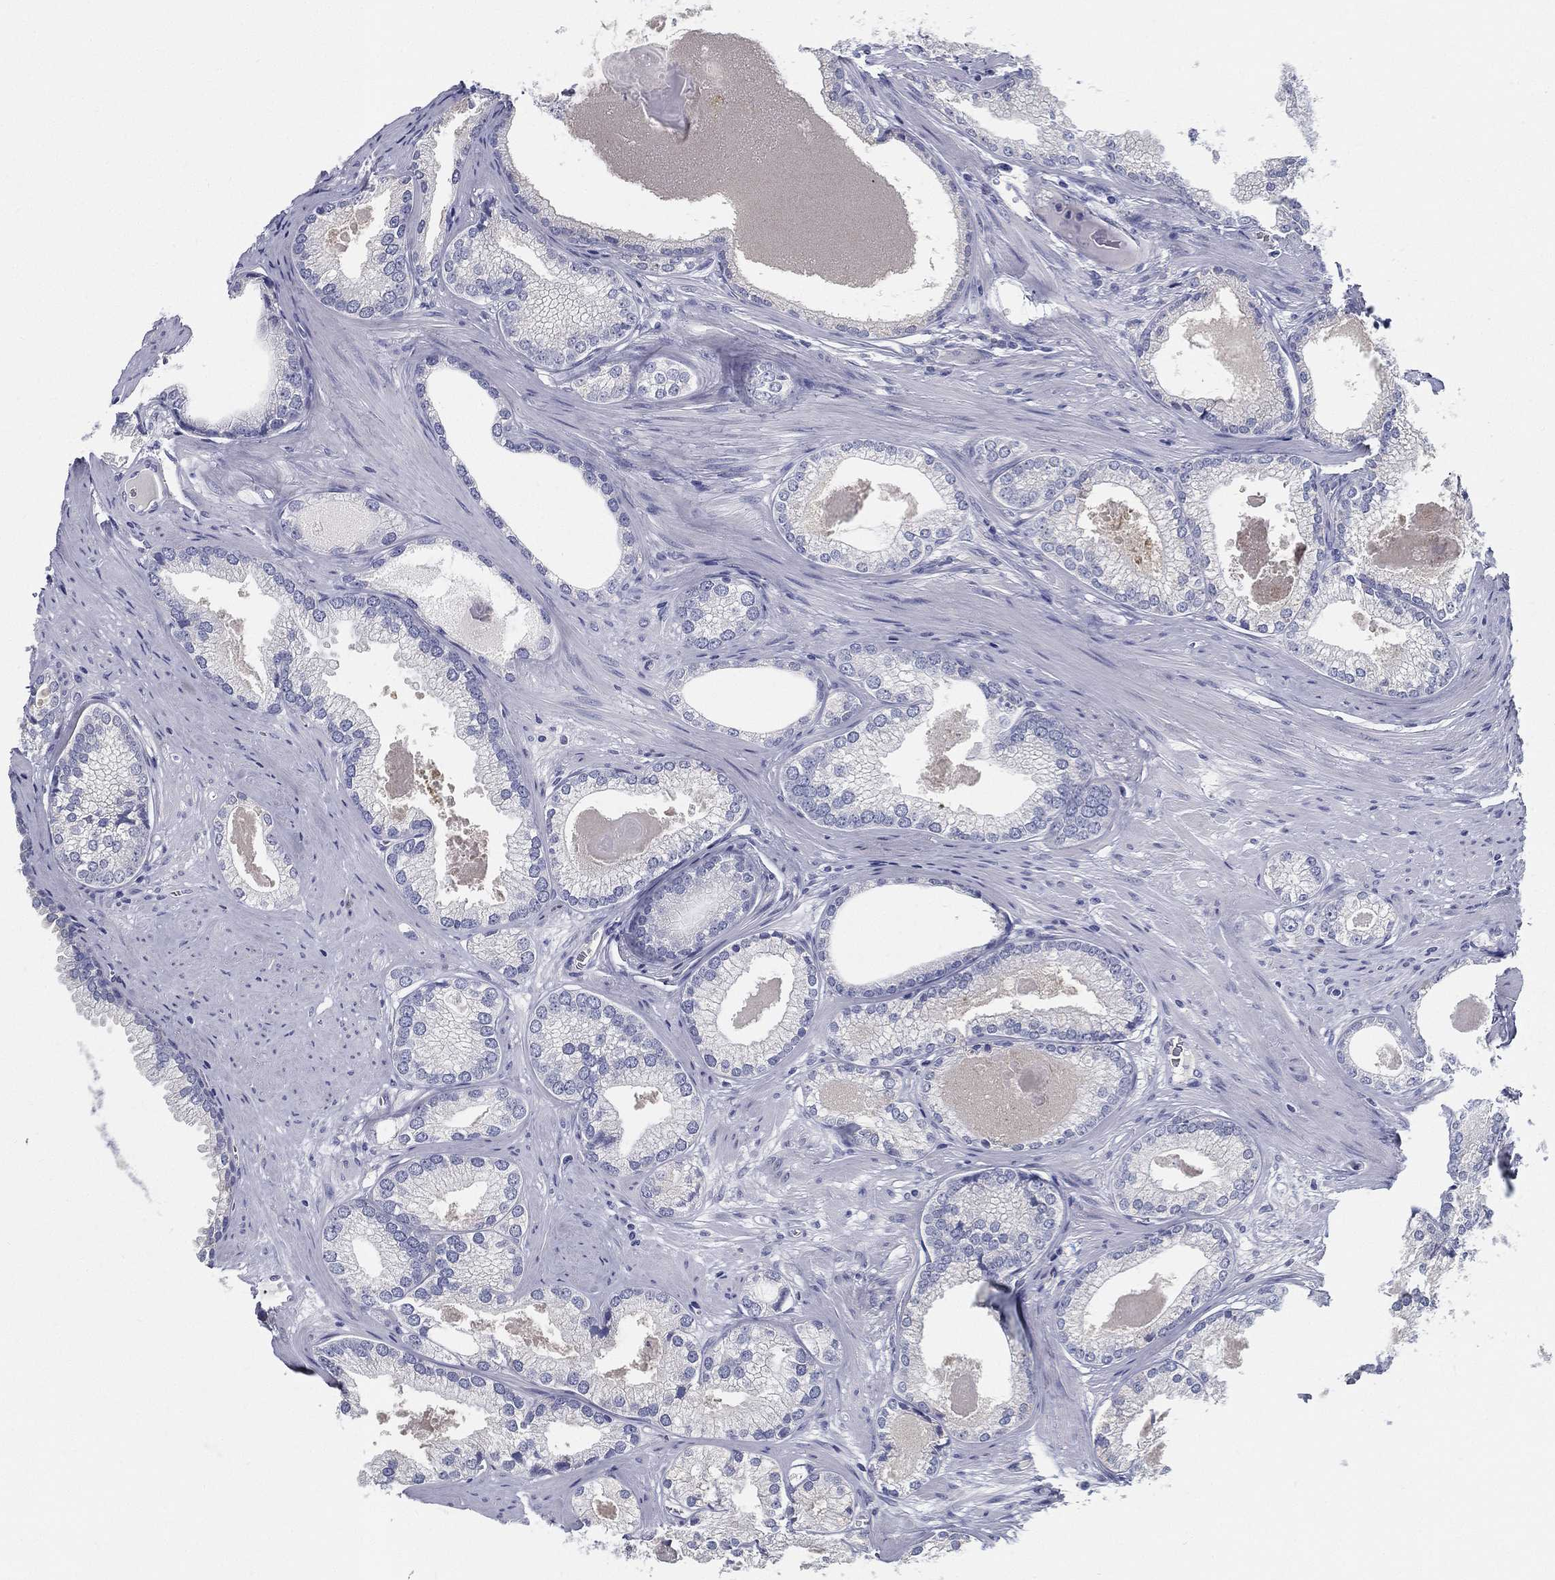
{"staining": {"intensity": "negative", "quantity": "none", "location": "none"}, "tissue": "prostate cancer", "cell_type": "Tumor cells", "image_type": "cancer", "snomed": [{"axis": "morphology", "description": "Adenocarcinoma, High grade"}, {"axis": "topography", "description": "Prostate and seminal vesicle, NOS"}], "caption": "Prostate high-grade adenocarcinoma was stained to show a protein in brown. There is no significant positivity in tumor cells. (DAB immunohistochemistry (IHC) with hematoxylin counter stain).", "gene": "STS", "patient": {"sex": "male", "age": 62}}